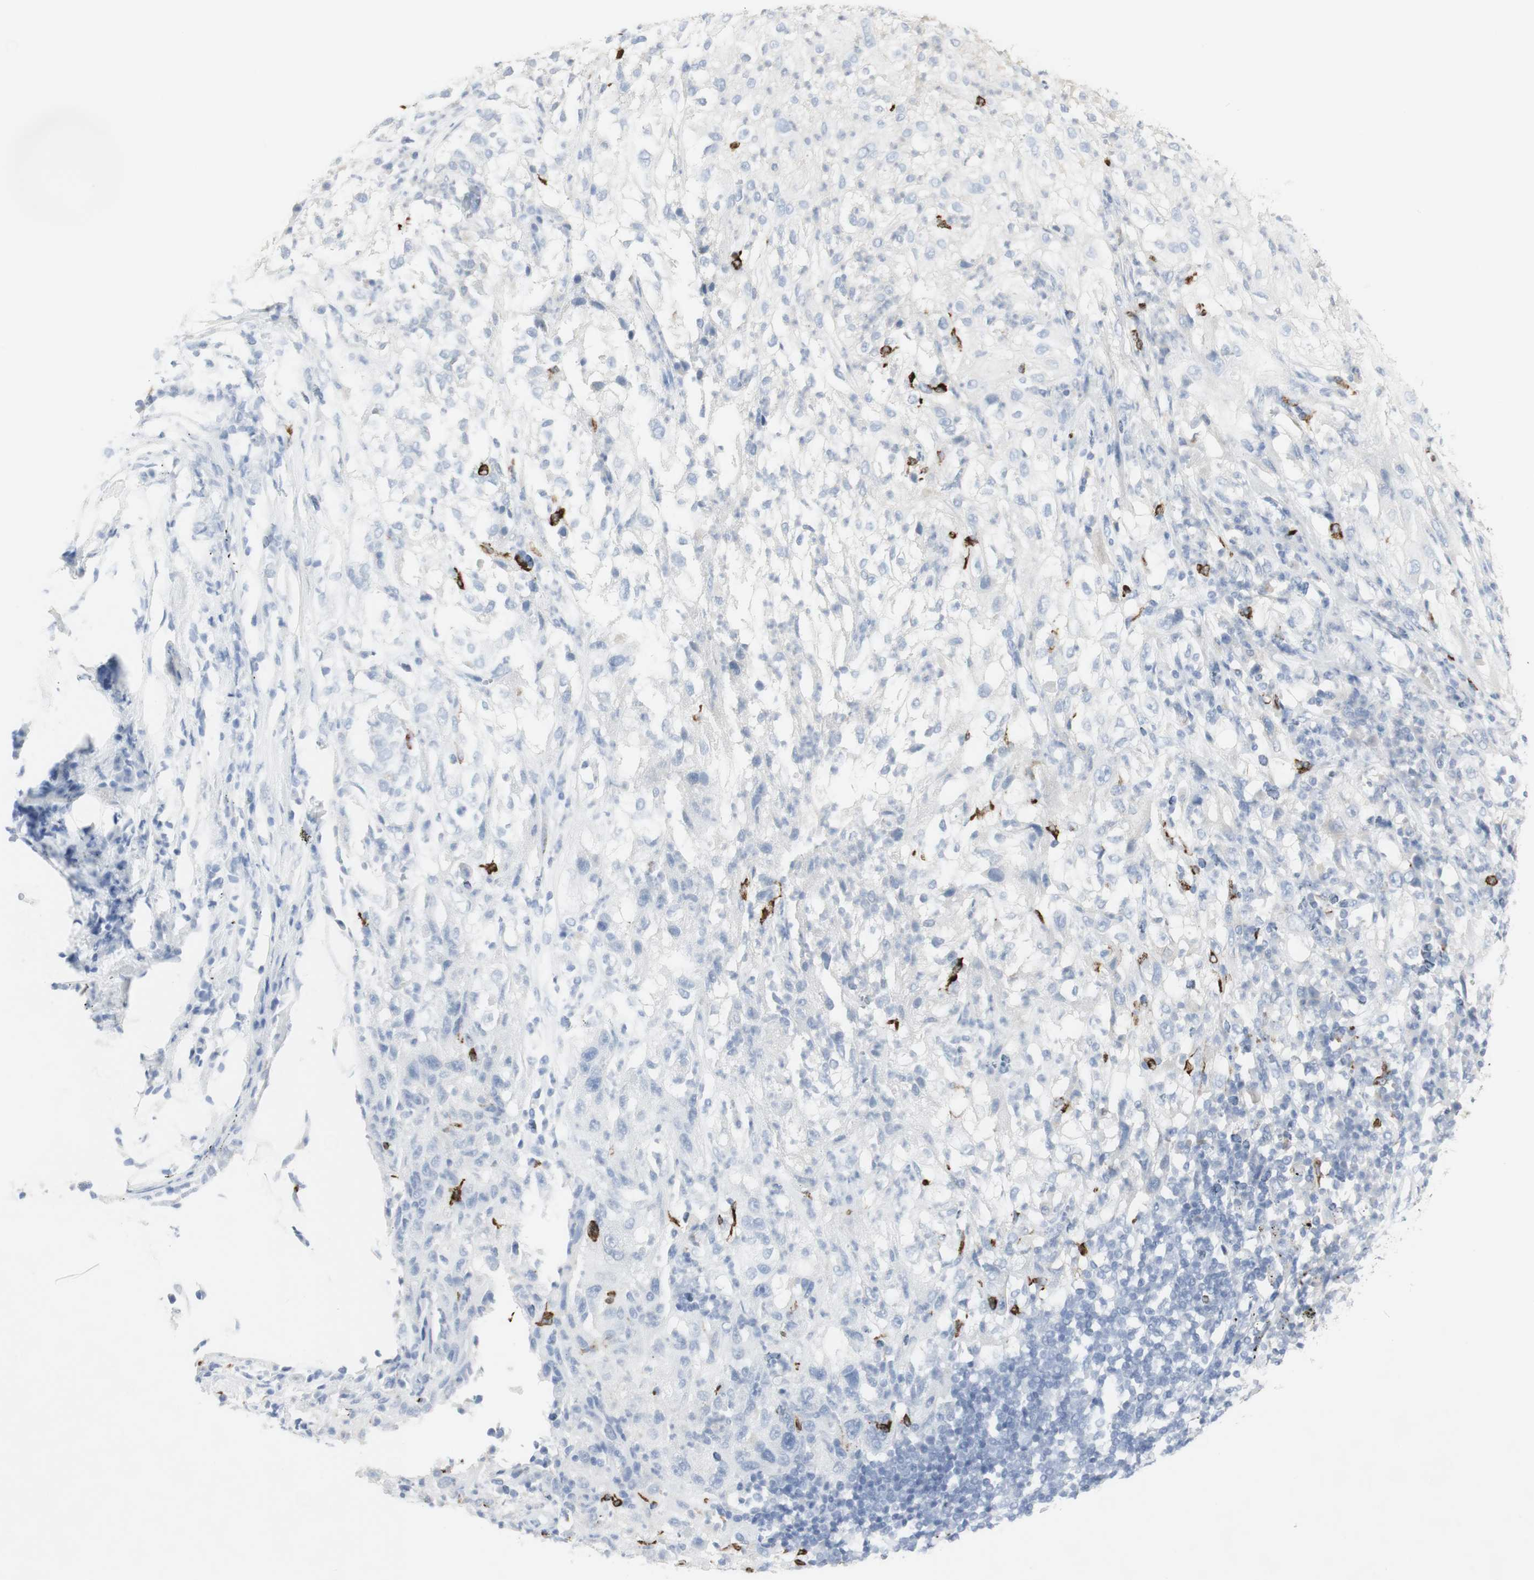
{"staining": {"intensity": "negative", "quantity": "none", "location": "none"}, "tissue": "lung cancer", "cell_type": "Tumor cells", "image_type": "cancer", "snomed": [{"axis": "morphology", "description": "Inflammation, NOS"}, {"axis": "morphology", "description": "Squamous cell carcinoma, NOS"}, {"axis": "topography", "description": "Lymph node"}, {"axis": "topography", "description": "Soft tissue"}, {"axis": "topography", "description": "Lung"}], "caption": "Tumor cells are negative for protein expression in human lung cancer.", "gene": "CD207", "patient": {"sex": "male", "age": 66}}